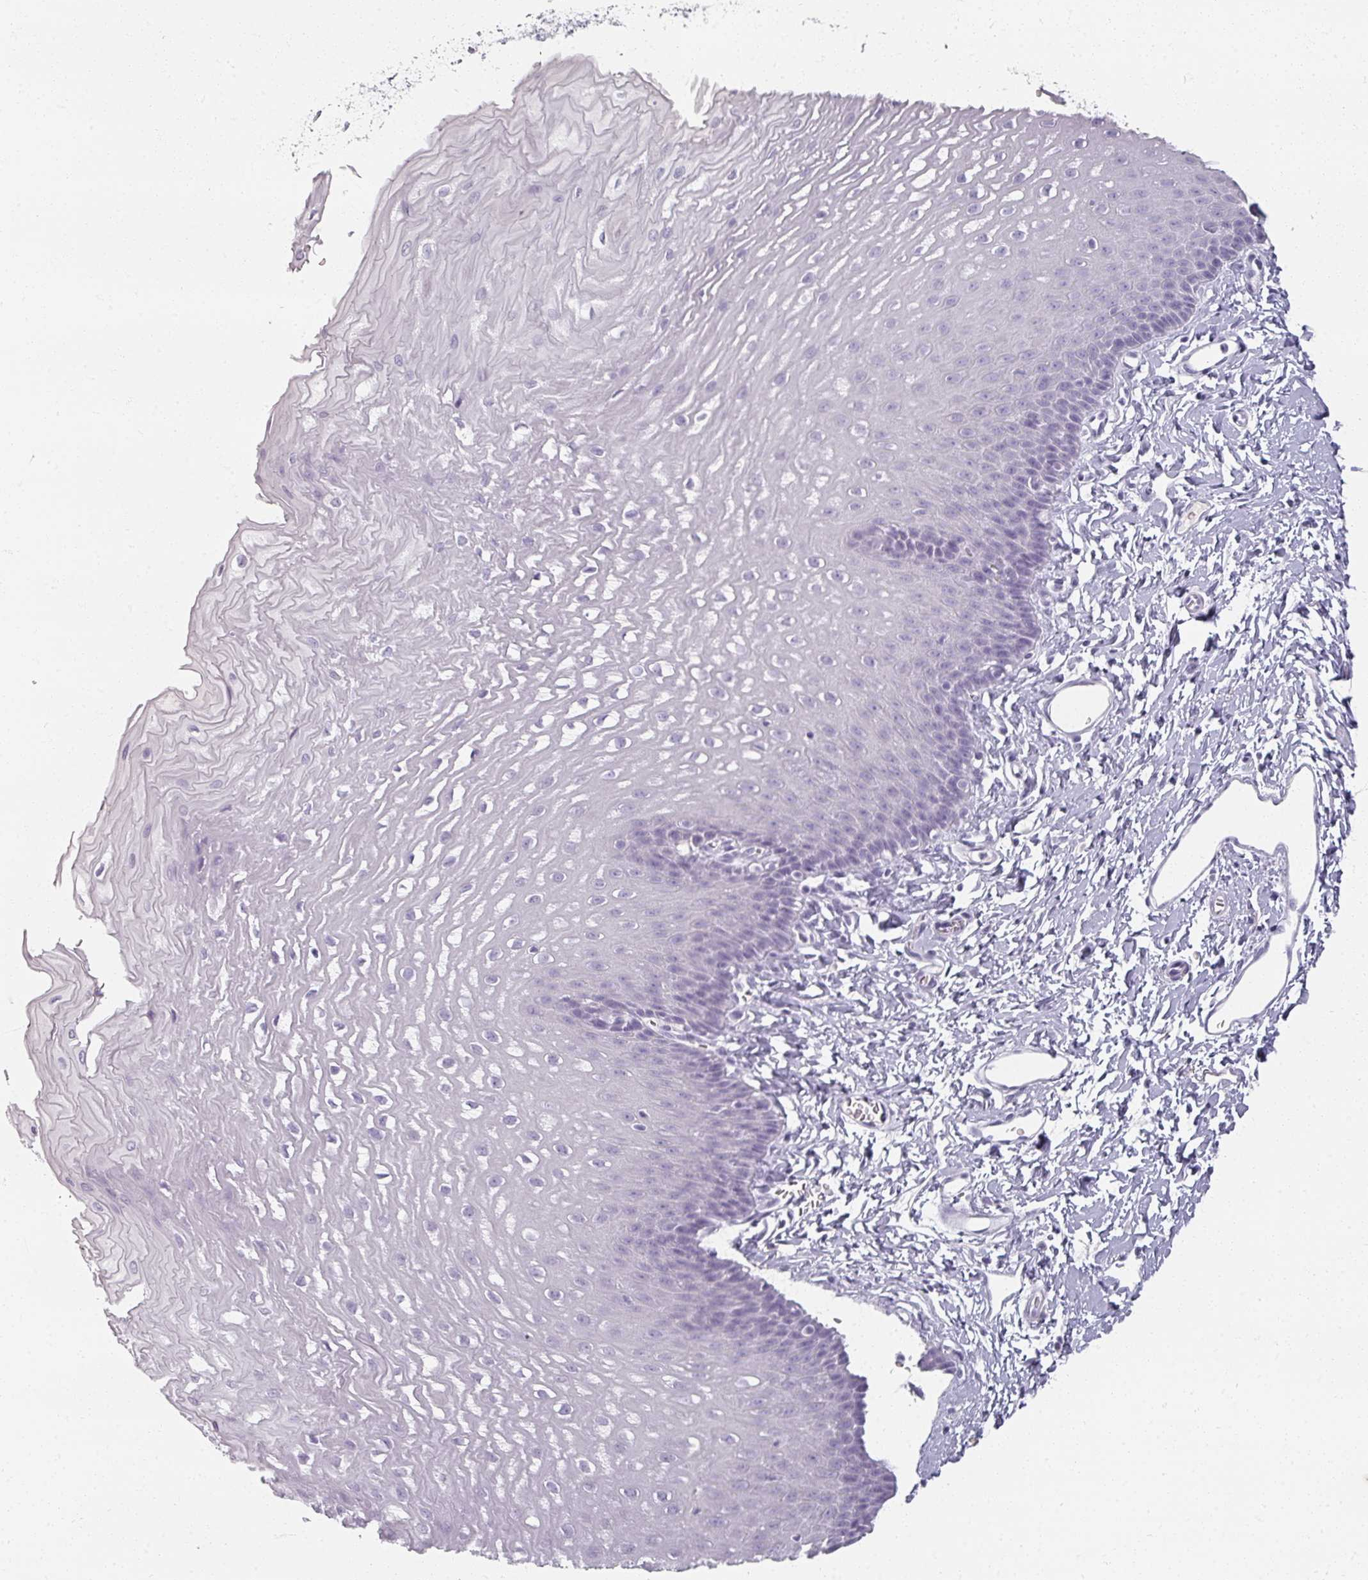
{"staining": {"intensity": "negative", "quantity": "none", "location": "none"}, "tissue": "esophagus", "cell_type": "Squamous epithelial cells", "image_type": "normal", "snomed": [{"axis": "morphology", "description": "Normal tissue, NOS"}, {"axis": "topography", "description": "Esophagus"}], "caption": "This is an immunohistochemistry (IHC) micrograph of normal esophagus. There is no expression in squamous epithelial cells.", "gene": "REG3A", "patient": {"sex": "male", "age": 70}}